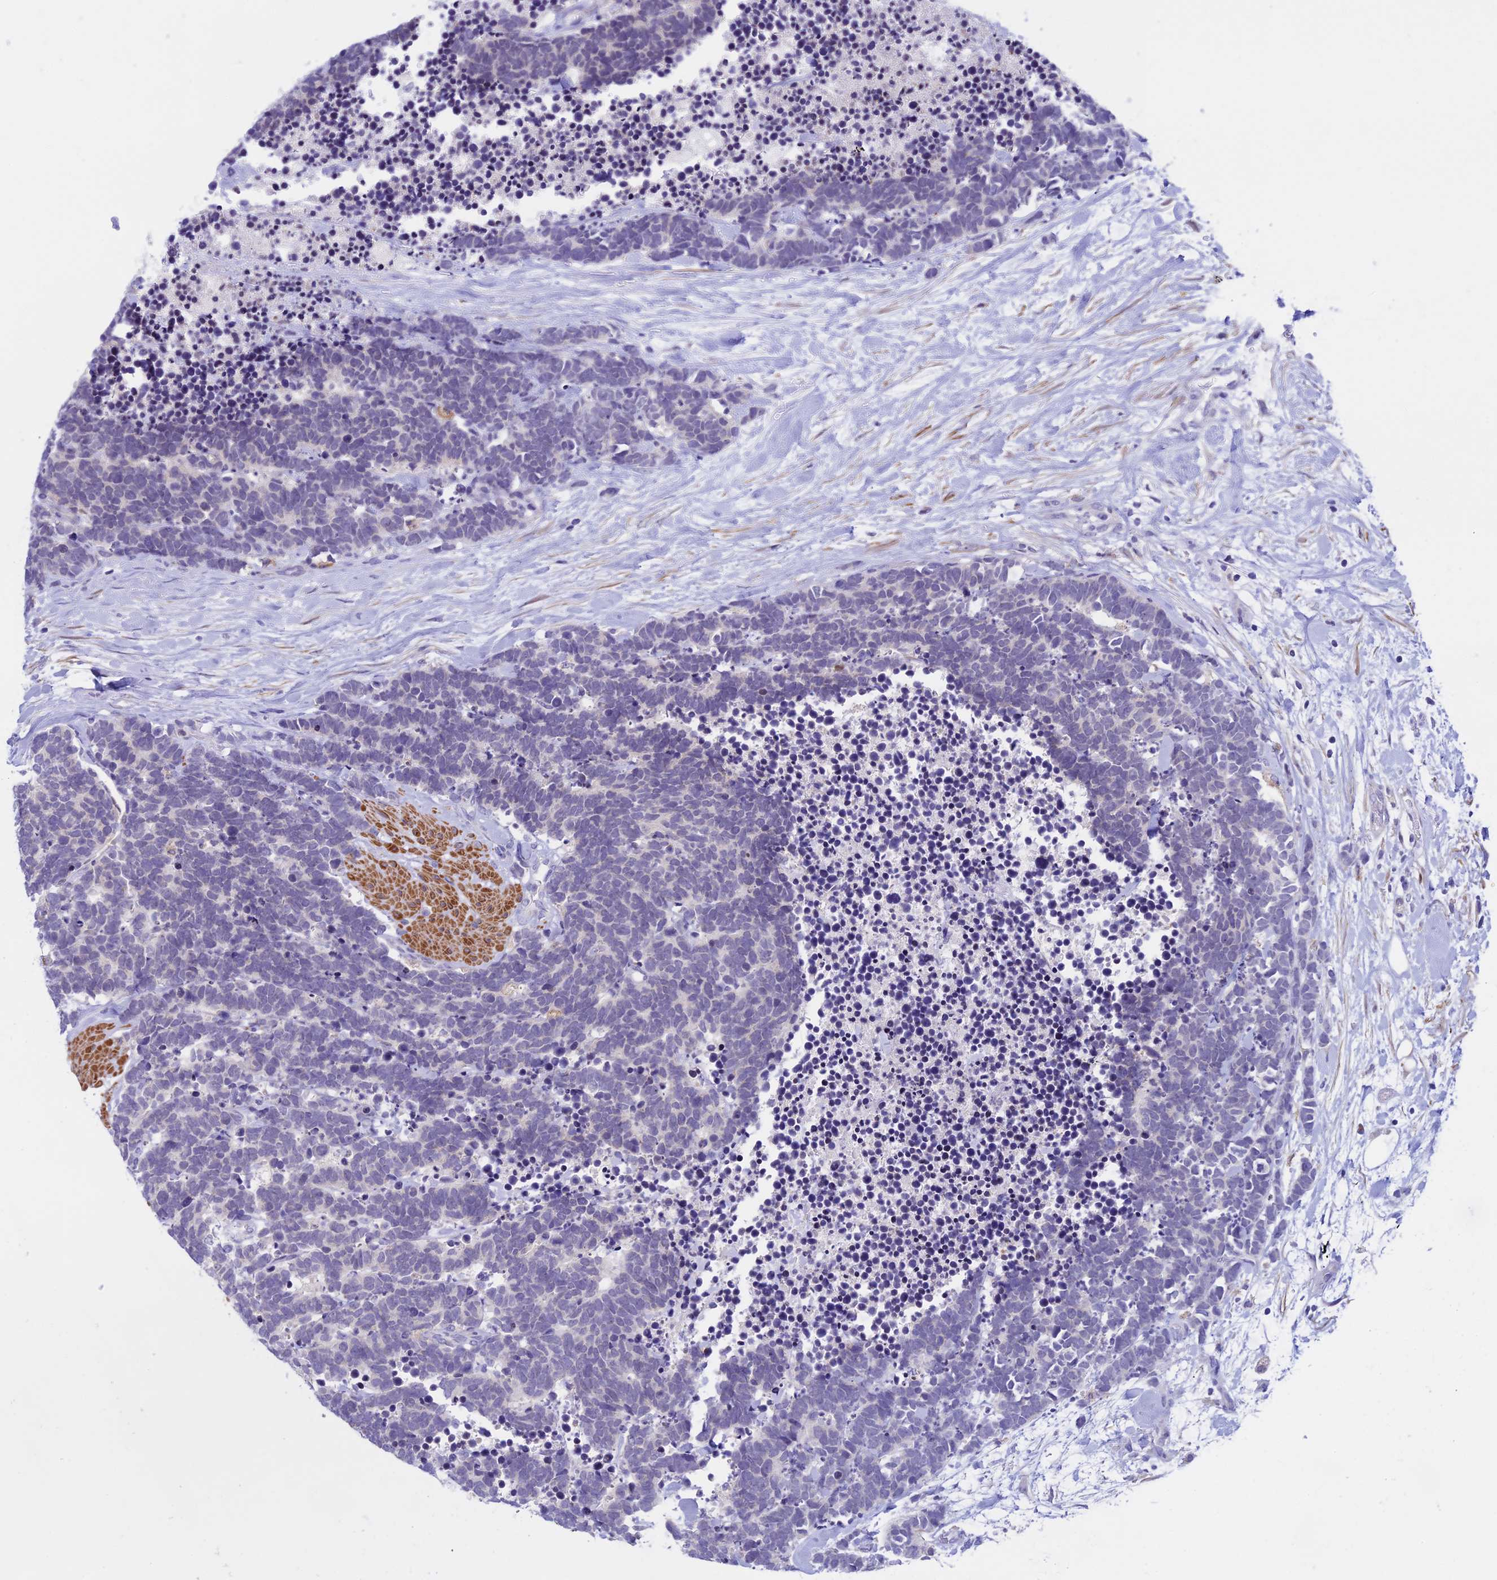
{"staining": {"intensity": "negative", "quantity": "none", "location": "none"}, "tissue": "carcinoid", "cell_type": "Tumor cells", "image_type": "cancer", "snomed": [{"axis": "morphology", "description": "Carcinoma, NOS"}, {"axis": "morphology", "description": "Carcinoid, malignant, NOS"}, {"axis": "topography", "description": "Urinary bladder"}], "caption": "Immunohistochemical staining of human carcinoid displays no significant staining in tumor cells.", "gene": "IGSF6", "patient": {"sex": "male", "age": 57}}